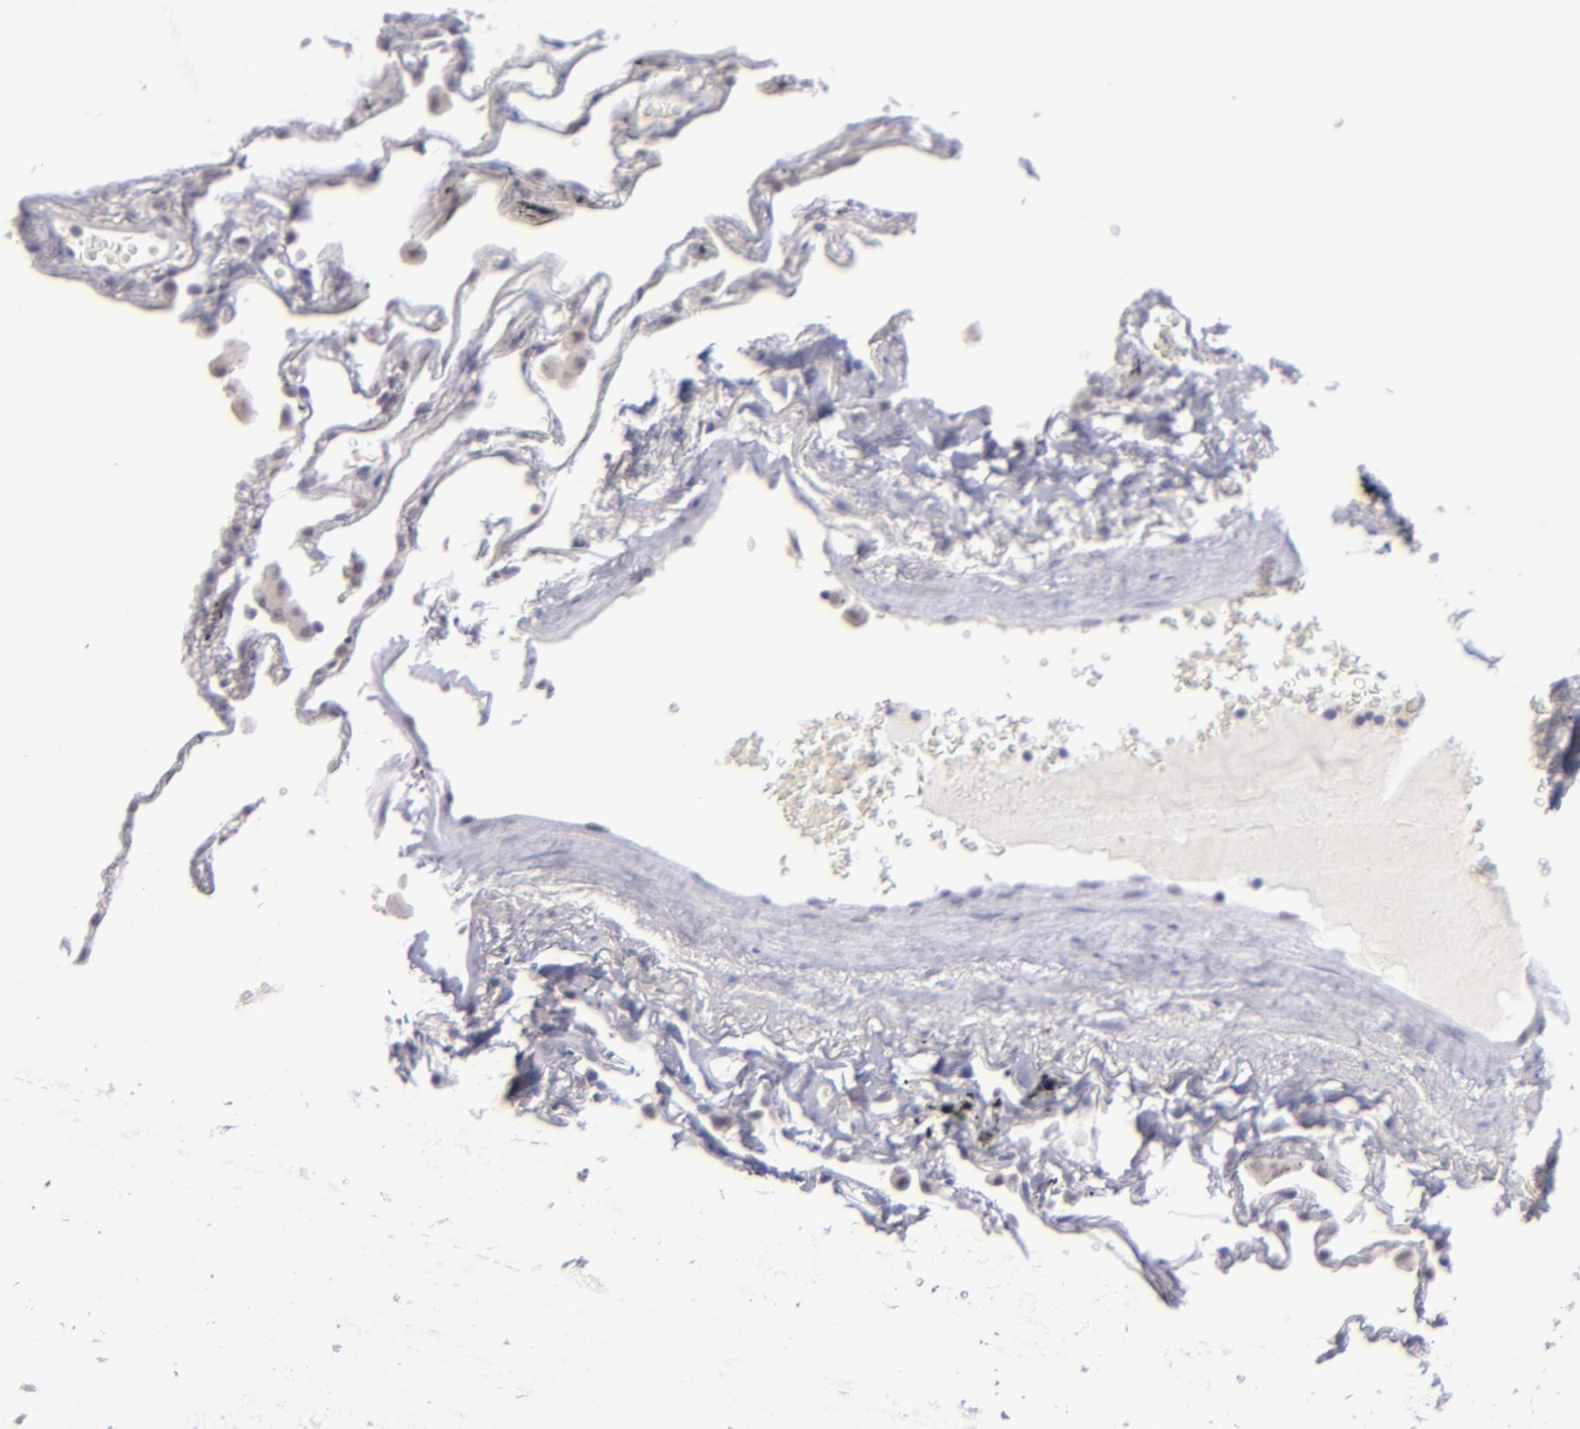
{"staining": {"intensity": "negative", "quantity": "none", "location": "none"}, "tissue": "lung", "cell_type": "Alveolar cells", "image_type": "normal", "snomed": [{"axis": "morphology", "description": "Normal tissue, NOS"}, {"axis": "morphology", "description": "Inflammation, NOS"}, {"axis": "topography", "description": "Lung"}], "caption": "This photomicrograph is of unremarkable lung stained with immunohistochemistry (IHC) to label a protein in brown with the nuclei are counter-stained blue. There is no expression in alveolar cells. (Stains: DAB (3,3'-diaminobenzidine) IHC with hematoxylin counter stain, Microscopy: brightfield microscopy at high magnification).", "gene": "OTUB2", "patient": {"sex": "male", "age": 69}}